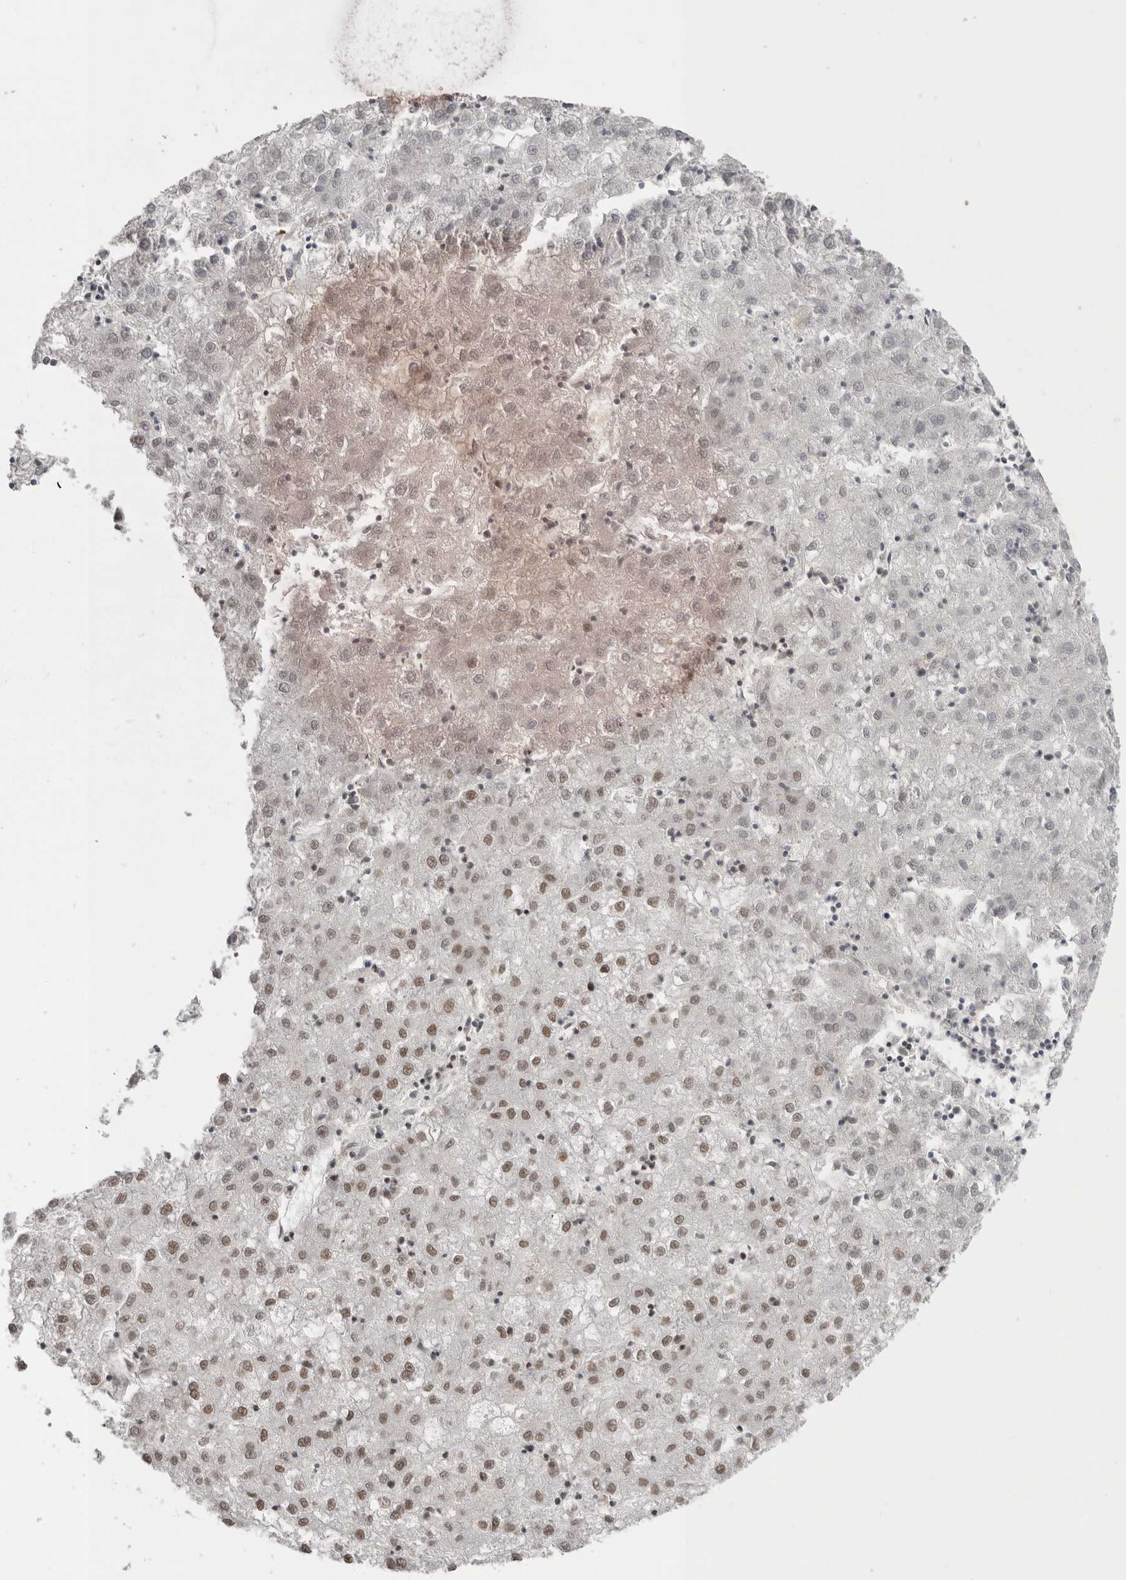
{"staining": {"intensity": "moderate", "quantity": ">75%", "location": "nuclear"}, "tissue": "liver cancer", "cell_type": "Tumor cells", "image_type": "cancer", "snomed": [{"axis": "morphology", "description": "Carcinoma, Hepatocellular, NOS"}, {"axis": "topography", "description": "Liver"}], "caption": "This is an image of immunohistochemistry staining of liver cancer (hepatocellular carcinoma), which shows moderate staining in the nuclear of tumor cells.", "gene": "POU5F1", "patient": {"sex": "male", "age": 72}}